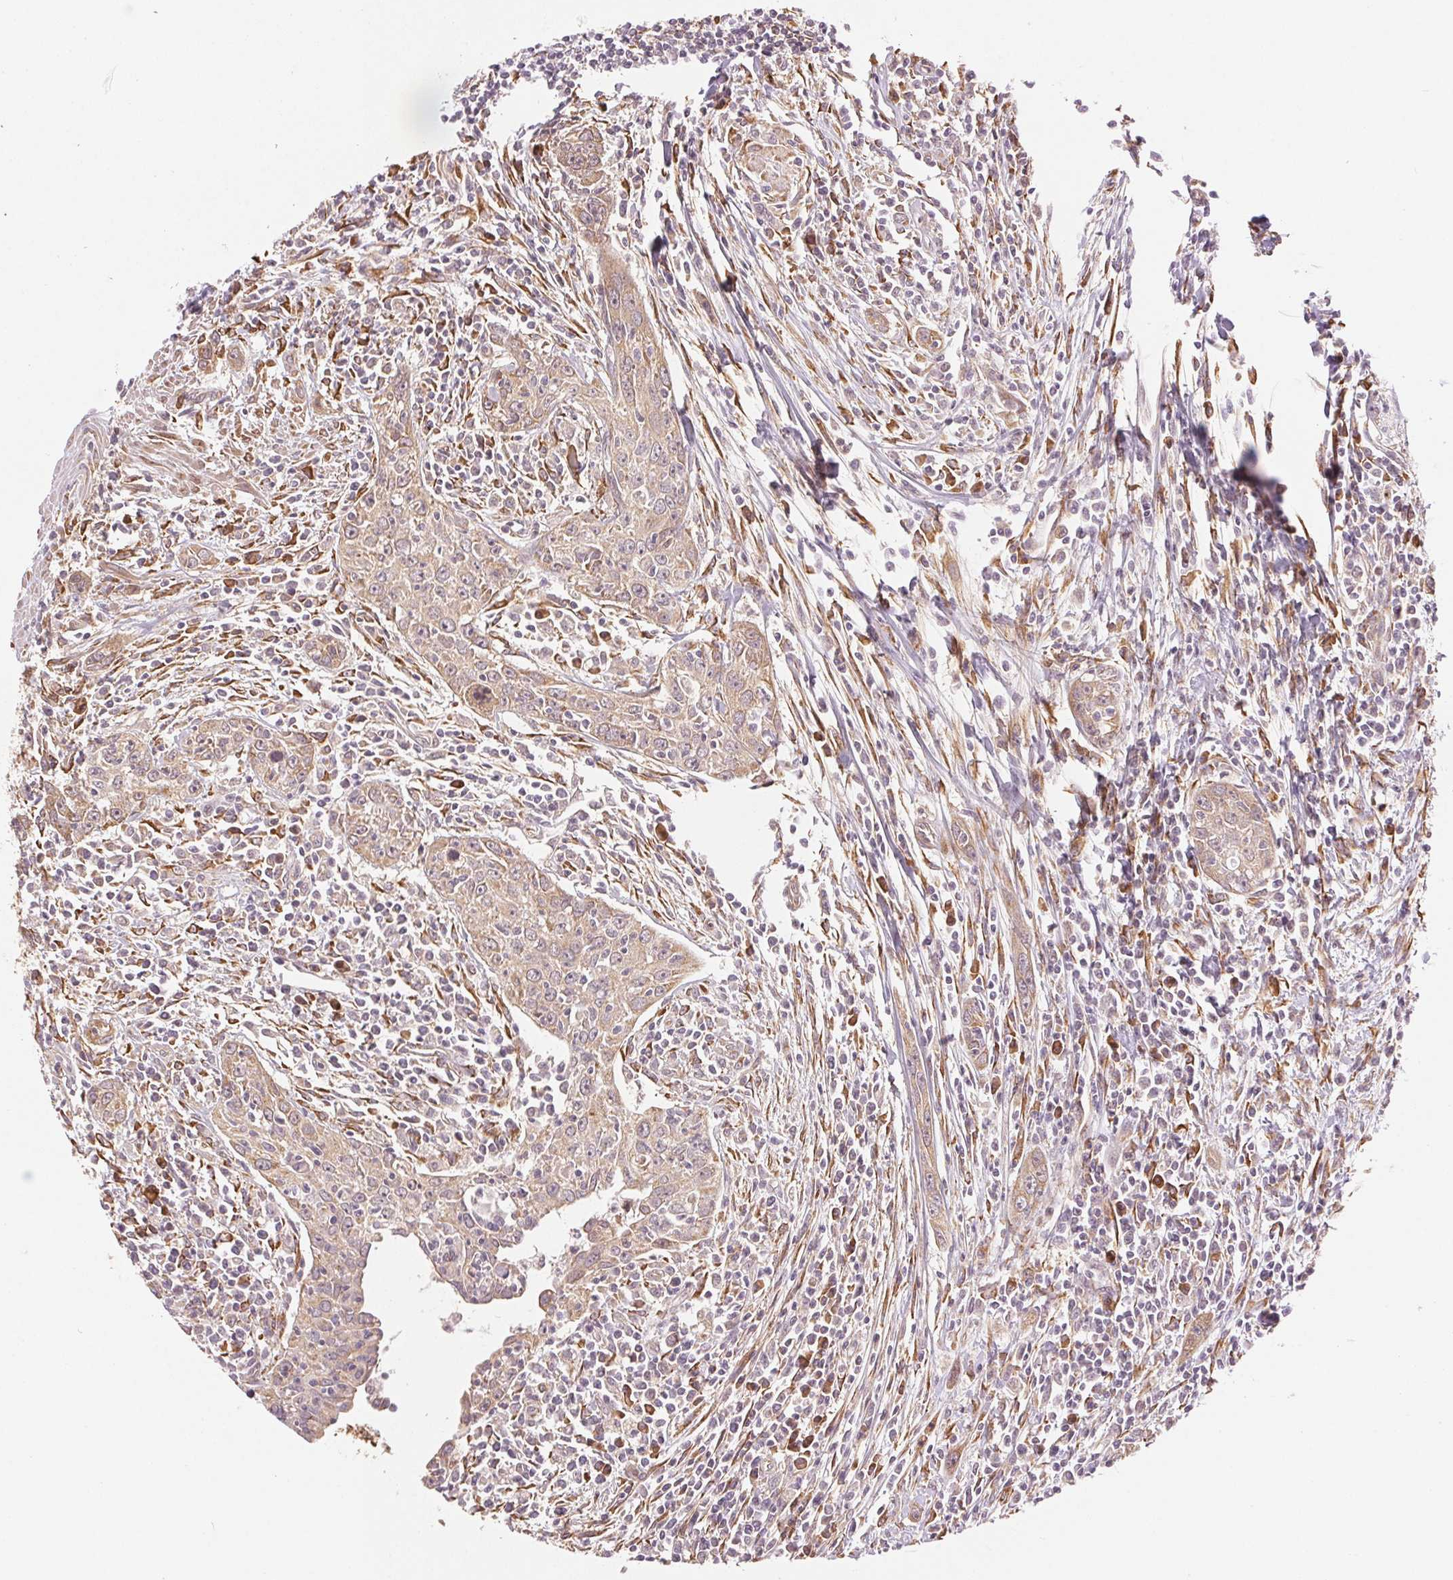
{"staining": {"intensity": "weak", "quantity": ">75%", "location": "cytoplasmic/membranous"}, "tissue": "urothelial cancer", "cell_type": "Tumor cells", "image_type": "cancer", "snomed": [{"axis": "morphology", "description": "Urothelial carcinoma, High grade"}, {"axis": "topography", "description": "Urinary bladder"}], "caption": "Protein staining demonstrates weak cytoplasmic/membranous staining in about >75% of tumor cells in urothelial carcinoma (high-grade). Immunohistochemistry (ihc) stains the protein of interest in brown and the nuclei are stained blue.", "gene": "SLC20A1", "patient": {"sex": "male", "age": 83}}